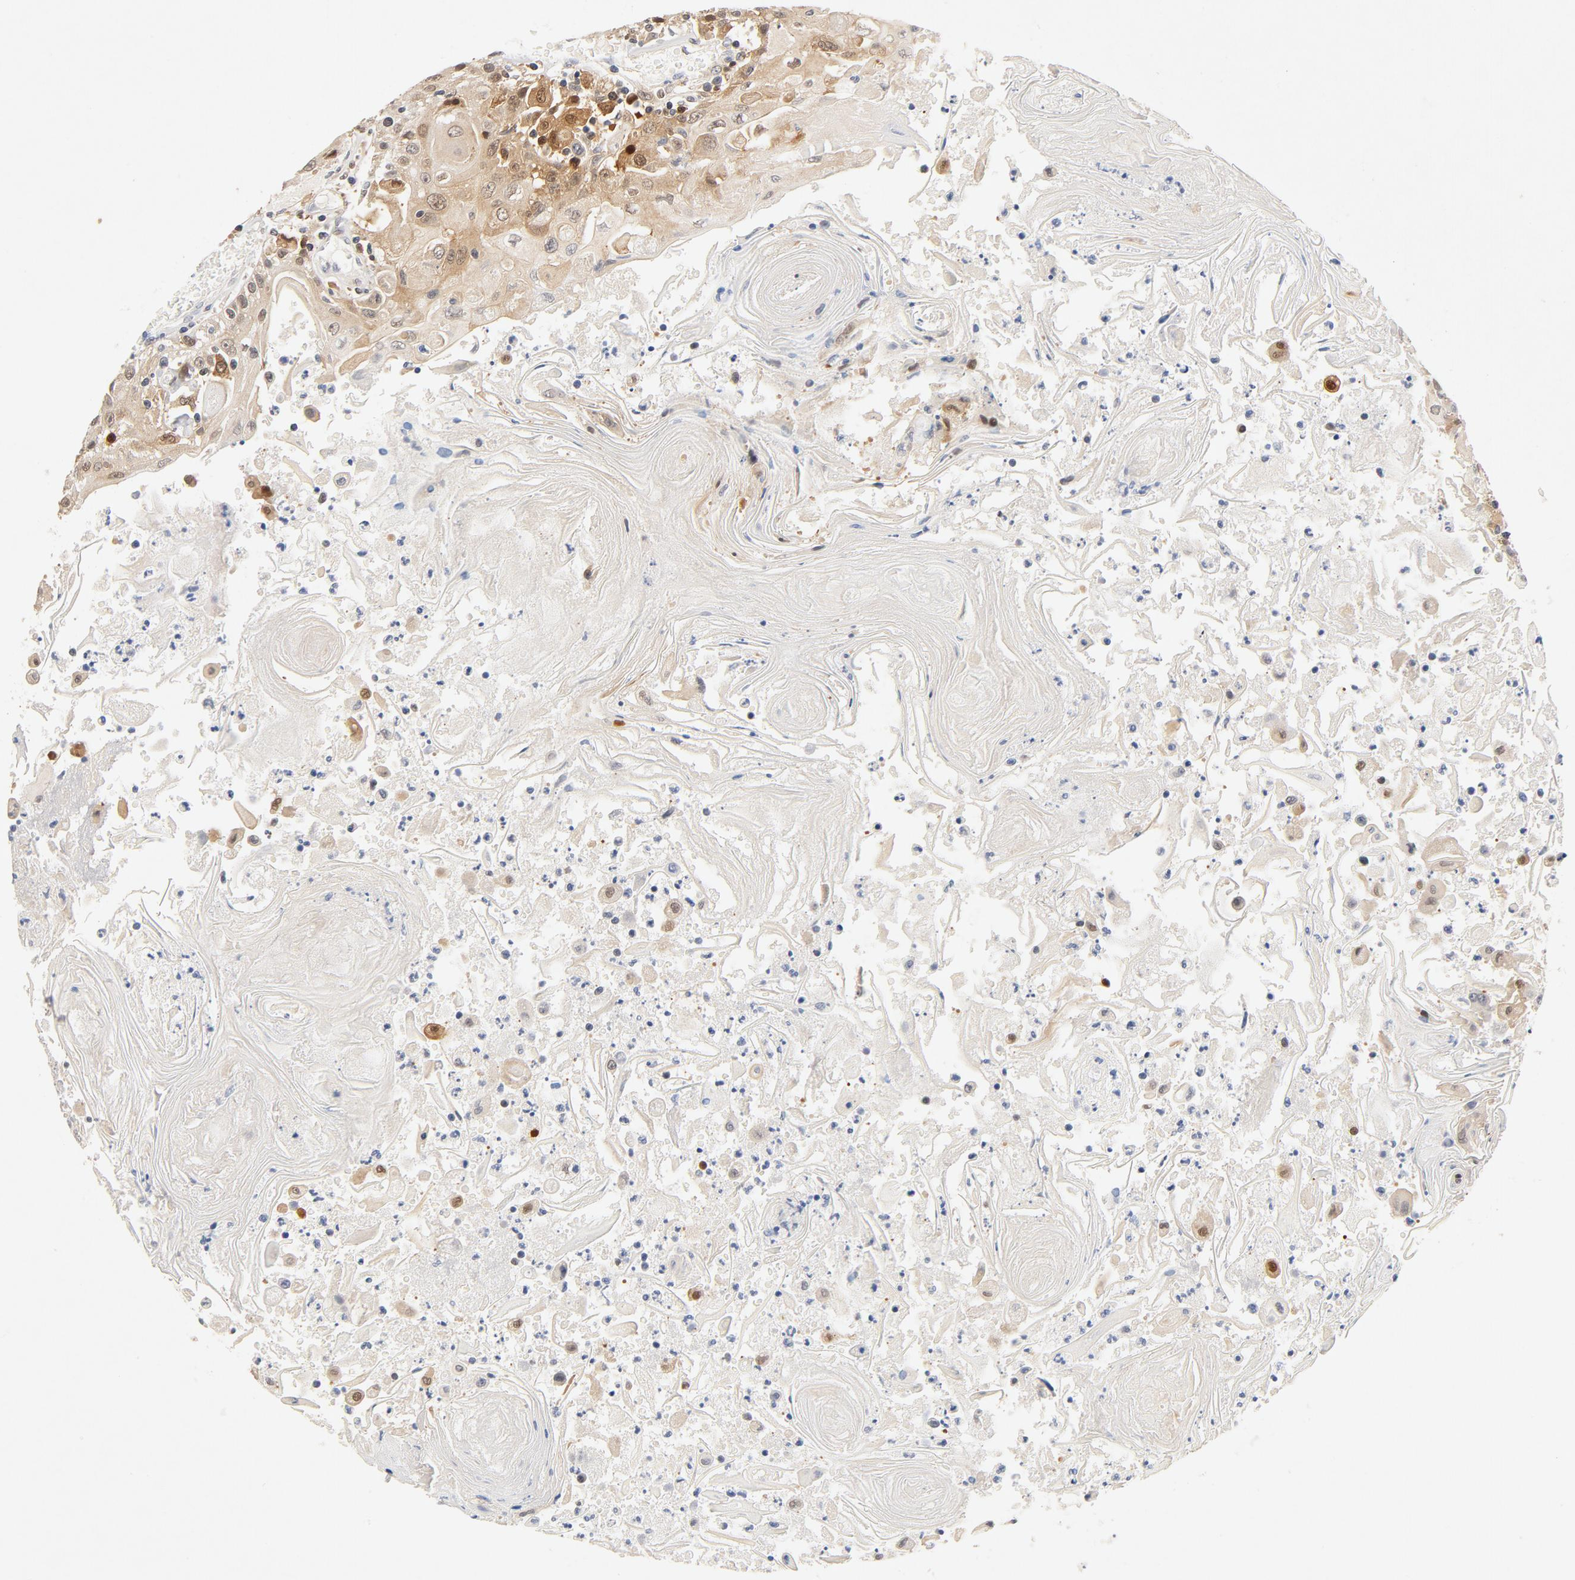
{"staining": {"intensity": "moderate", "quantity": ">75%", "location": "cytoplasmic/membranous"}, "tissue": "head and neck cancer", "cell_type": "Tumor cells", "image_type": "cancer", "snomed": [{"axis": "morphology", "description": "Squamous cell carcinoma, NOS"}, {"axis": "topography", "description": "Oral tissue"}, {"axis": "topography", "description": "Head-Neck"}], "caption": "There is medium levels of moderate cytoplasmic/membranous expression in tumor cells of squamous cell carcinoma (head and neck), as demonstrated by immunohistochemical staining (brown color).", "gene": "STAT1", "patient": {"sex": "female", "age": 76}}